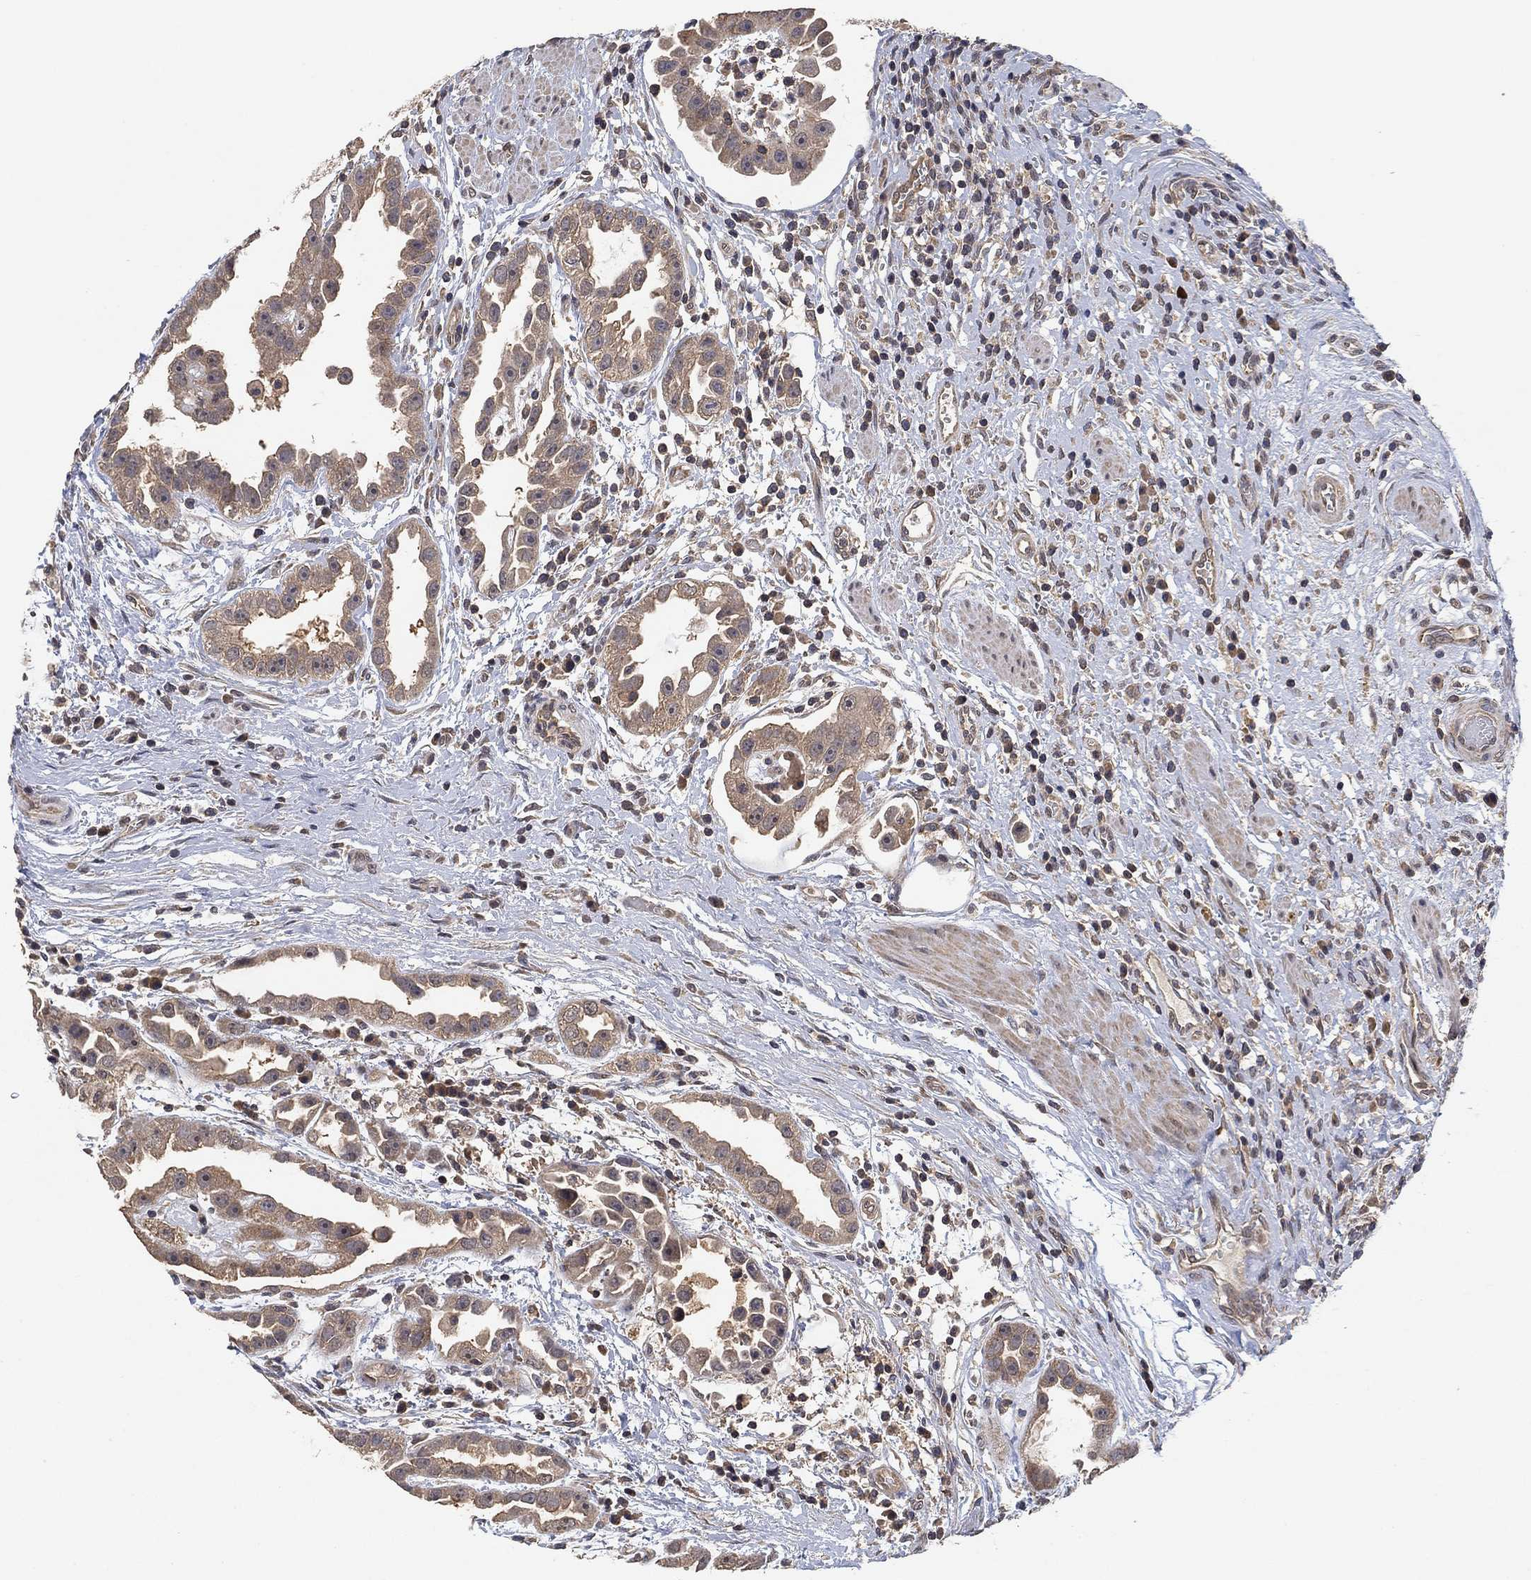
{"staining": {"intensity": "moderate", "quantity": "<25%", "location": "cytoplasmic/membranous"}, "tissue": "urothelial cancer", "cell_type": "Tumor cells", "image_type": "cancer", "snomed": [{"axis": "morphology", "description": "Urothelial carcinoma, High grade"}, {"axis": "topography", "description": "Urinary bladder"}], "caption": "Moderate cytoplasmic/membranous protein staining is seen in about <25% of tumor cells in urothelial cancer.", "gene": "CCDC43", "patient": {"sex": "female", "age": 41}}